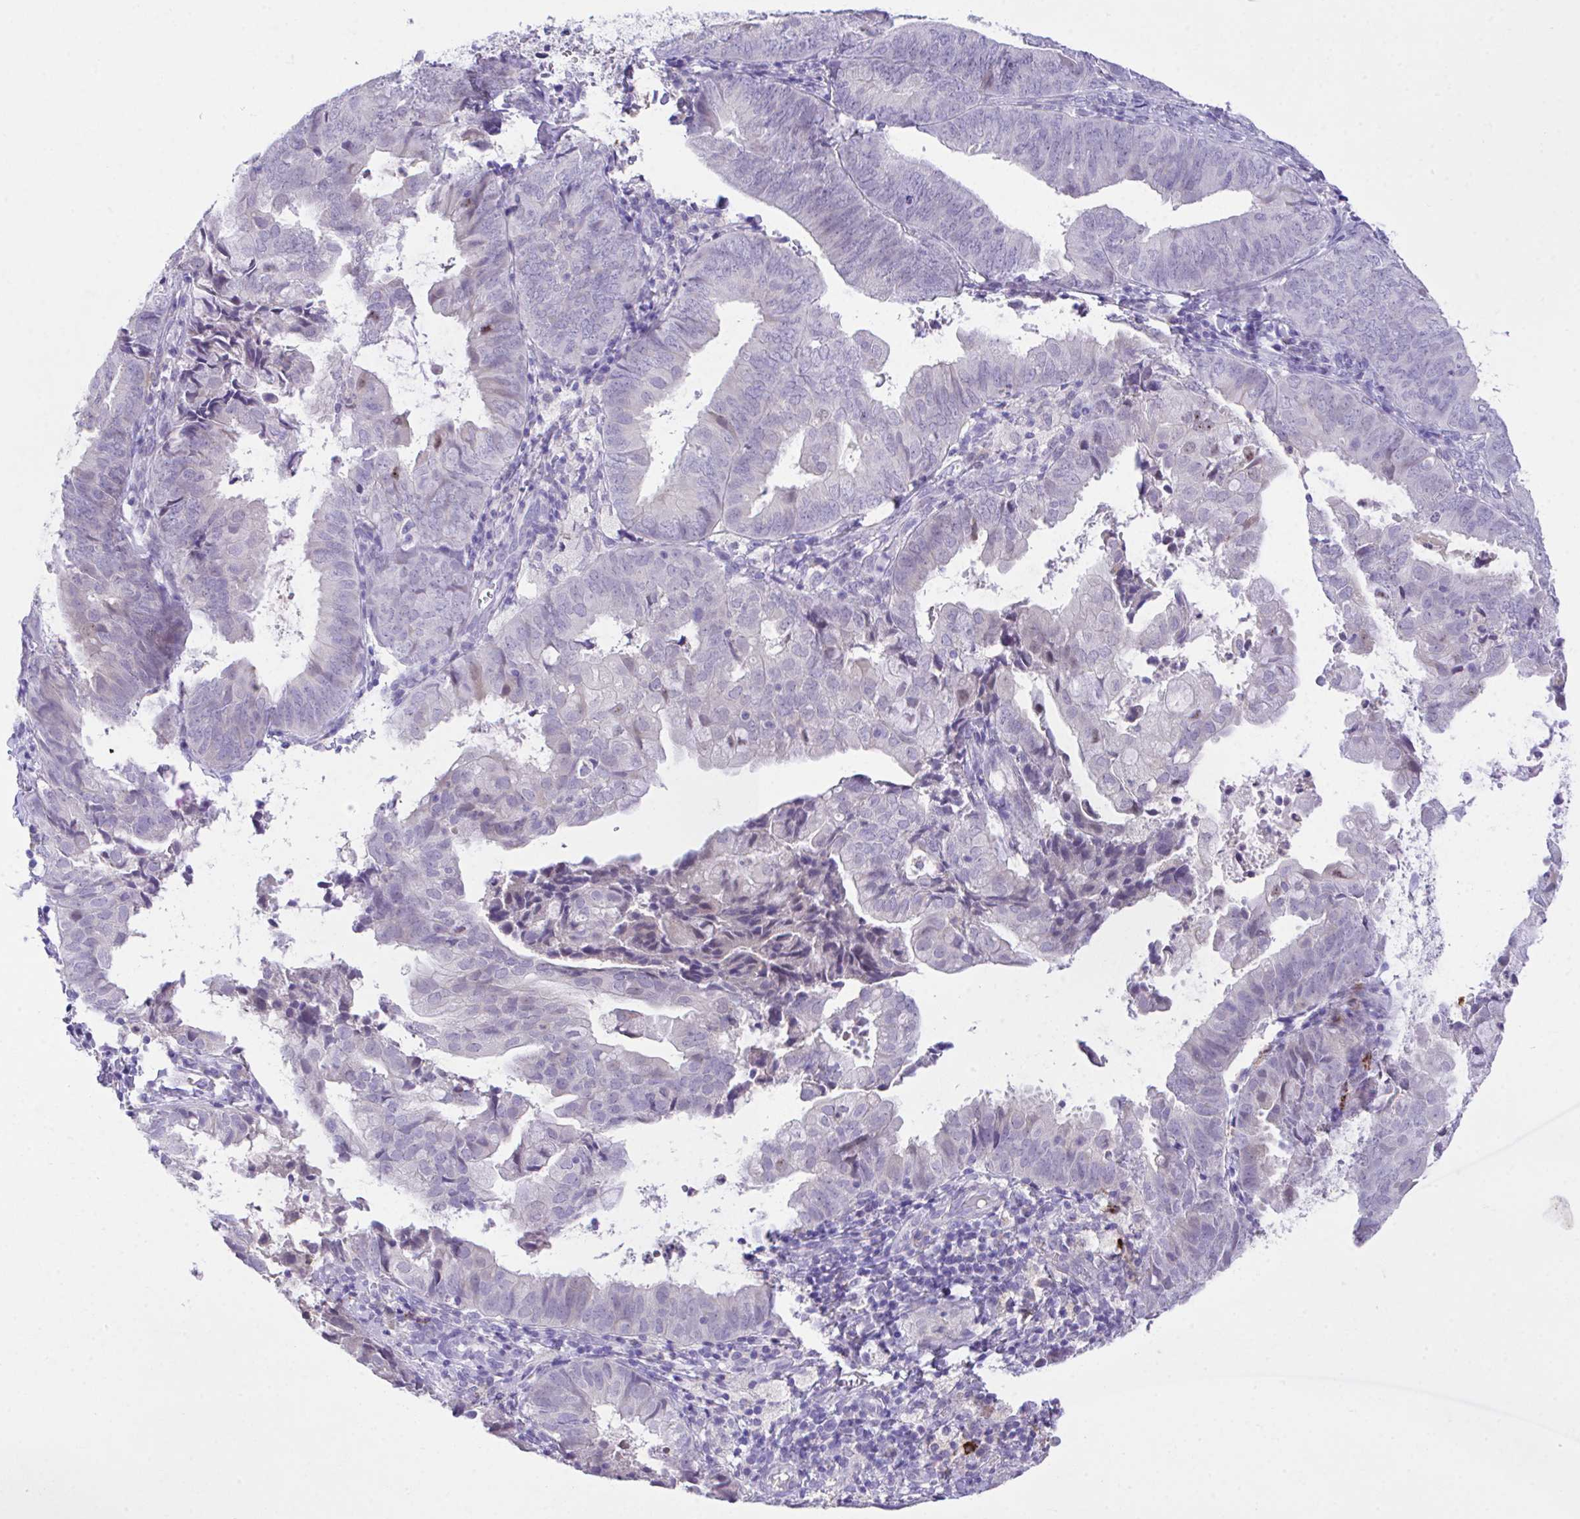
{"staining": {"intensity": "negative", "quantity": "none", "location": "none"}, "tissue": "endometrial cancer", "cell_type": "Tumor cells", "image_type": "cancer", "snomed": [{"axis": "morphology", "description": "Adenocarcinoma, NOS"}, {"axis": "topography", "description": "Endometrium"}], "caption": "Photomicrograph shows no protein positivity in tumor cells of endometrial adenocarcinoma tissue.", "gene": "HOXB4", "patient": {"sex": "female", "age": 80}}